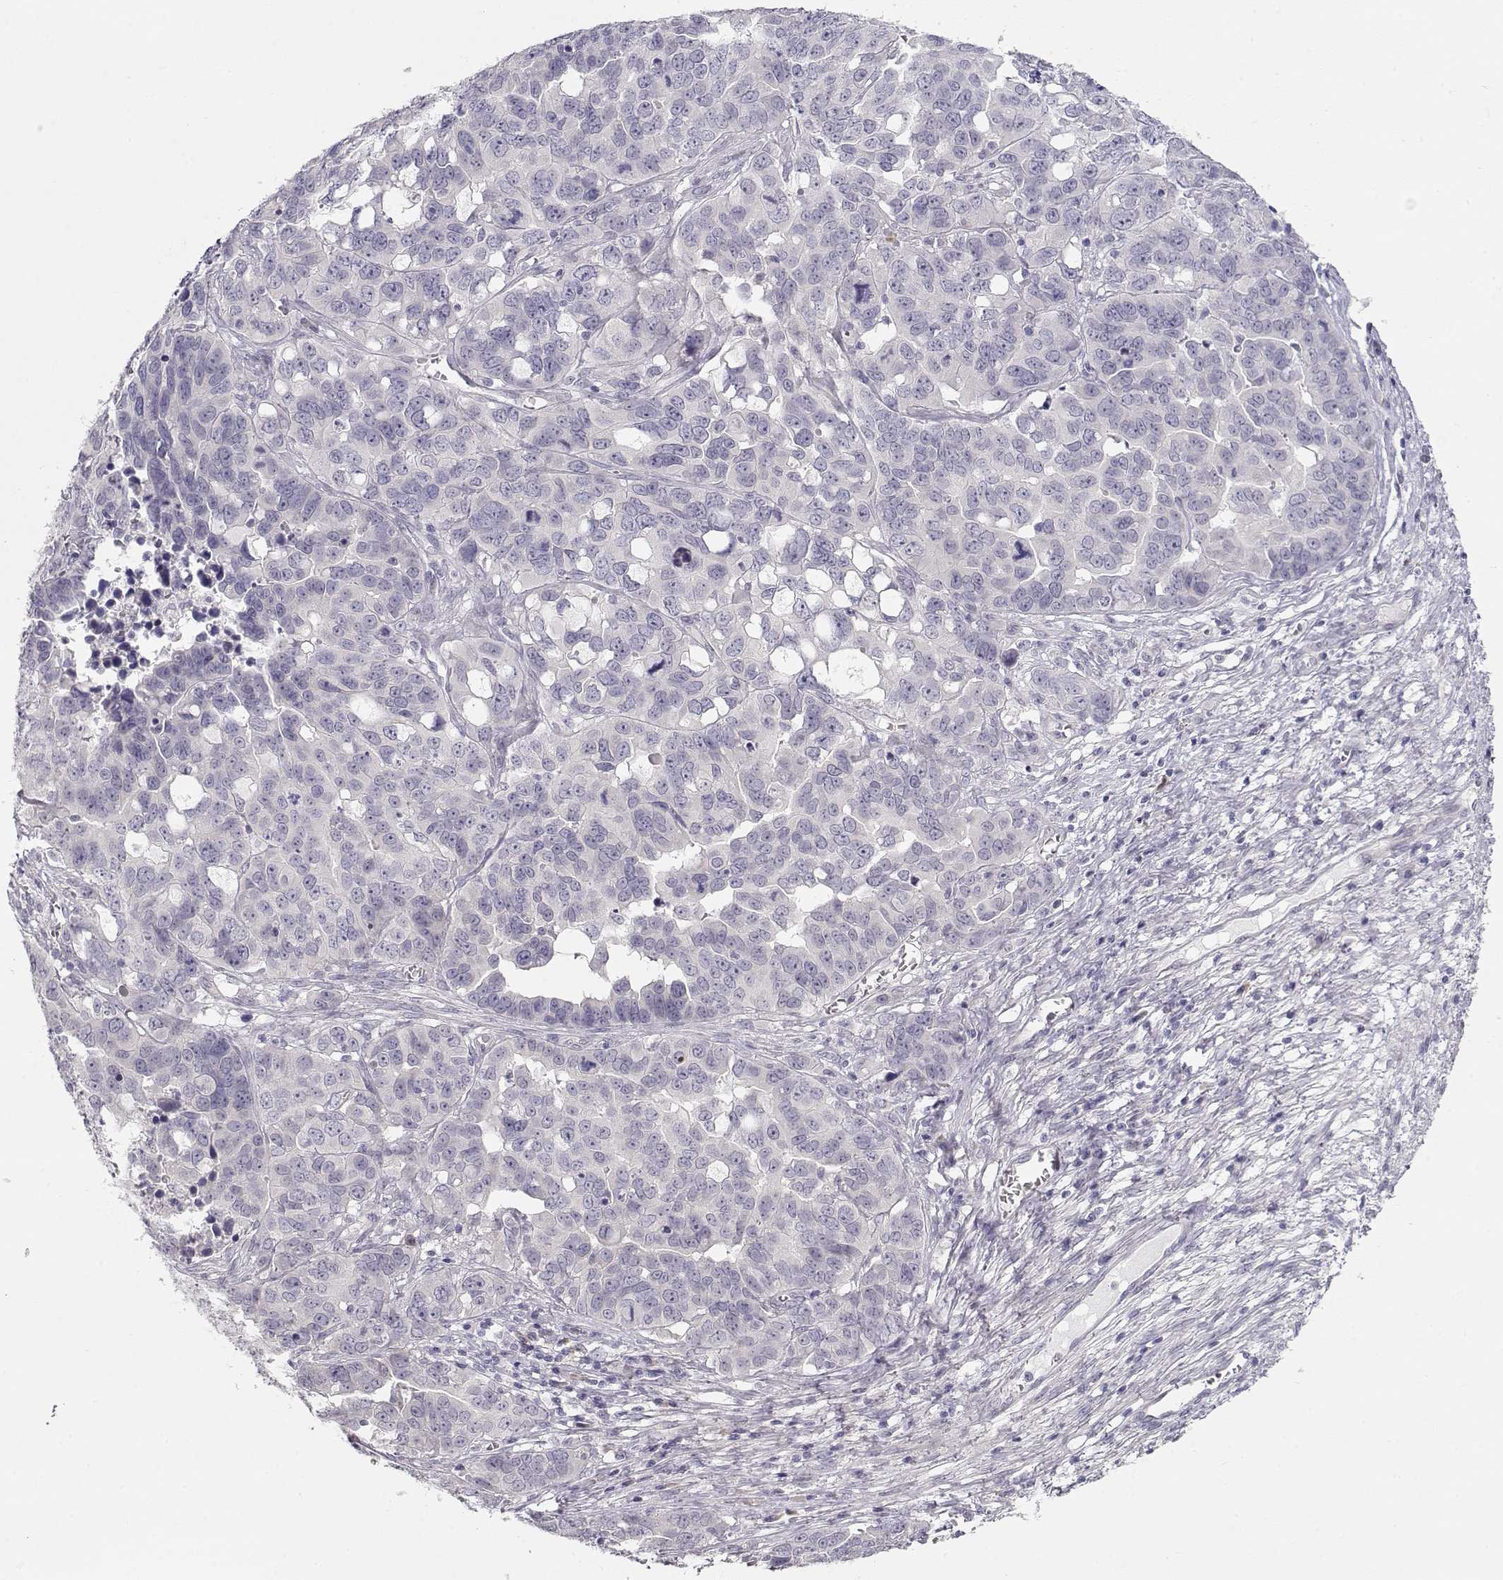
{"staining": {"intensity": "negative", "quantity": "none", "location": "none"}, "tissue": "ovarian cancer", "cell_type": "Tumor cells", "image_type": "cancer", "snomed": [{"axis": "morphology", "description": "Carcinoma, endometroid"}, {"axis": "topography", "description": "Ovary"}], "caption": "Tumor cells are negative for brown protein staining in endometroid carcinoma (ovarian).", "gene": "TTC26", "patient": {"sex": "female", "age": 78}}